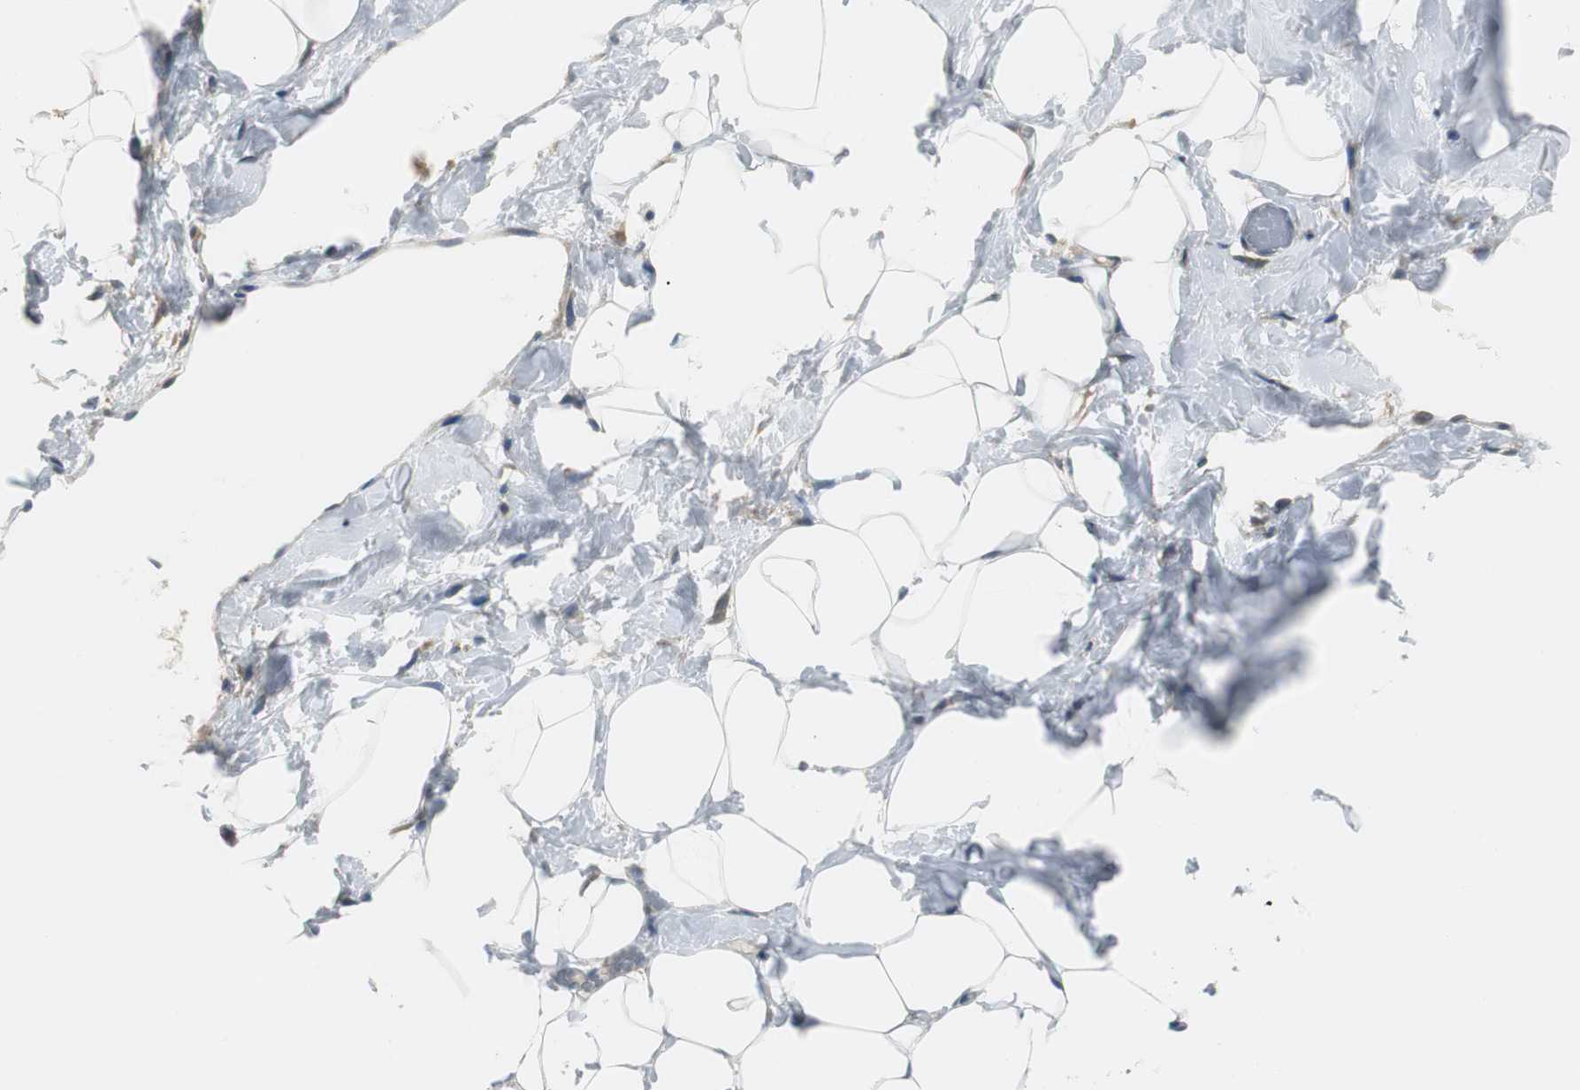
{"staining": {"intensity": "negative", "quantity": "none", "location": "none"}, "tissue": "adipose tissue", "cell_type": "Adipocytes", "image_type": "normal", "snomed": [{"axis": "morphology", "description": "Normal tissue, NOS"}, {"axis": "topography", "description": "Breast"}, {"axis": "topography", "description": "Soft tissue"}], "caption": "DAB immunohistochemical staining of normal adipose tissue demonstrates no significant expression in adipocytes. (DAB (3,3'-diaminobenzidine) immunohistochemistry (IHC), high magnification).", "gene": "FHL2", "patient": {"sex": "female", "age": 25}}